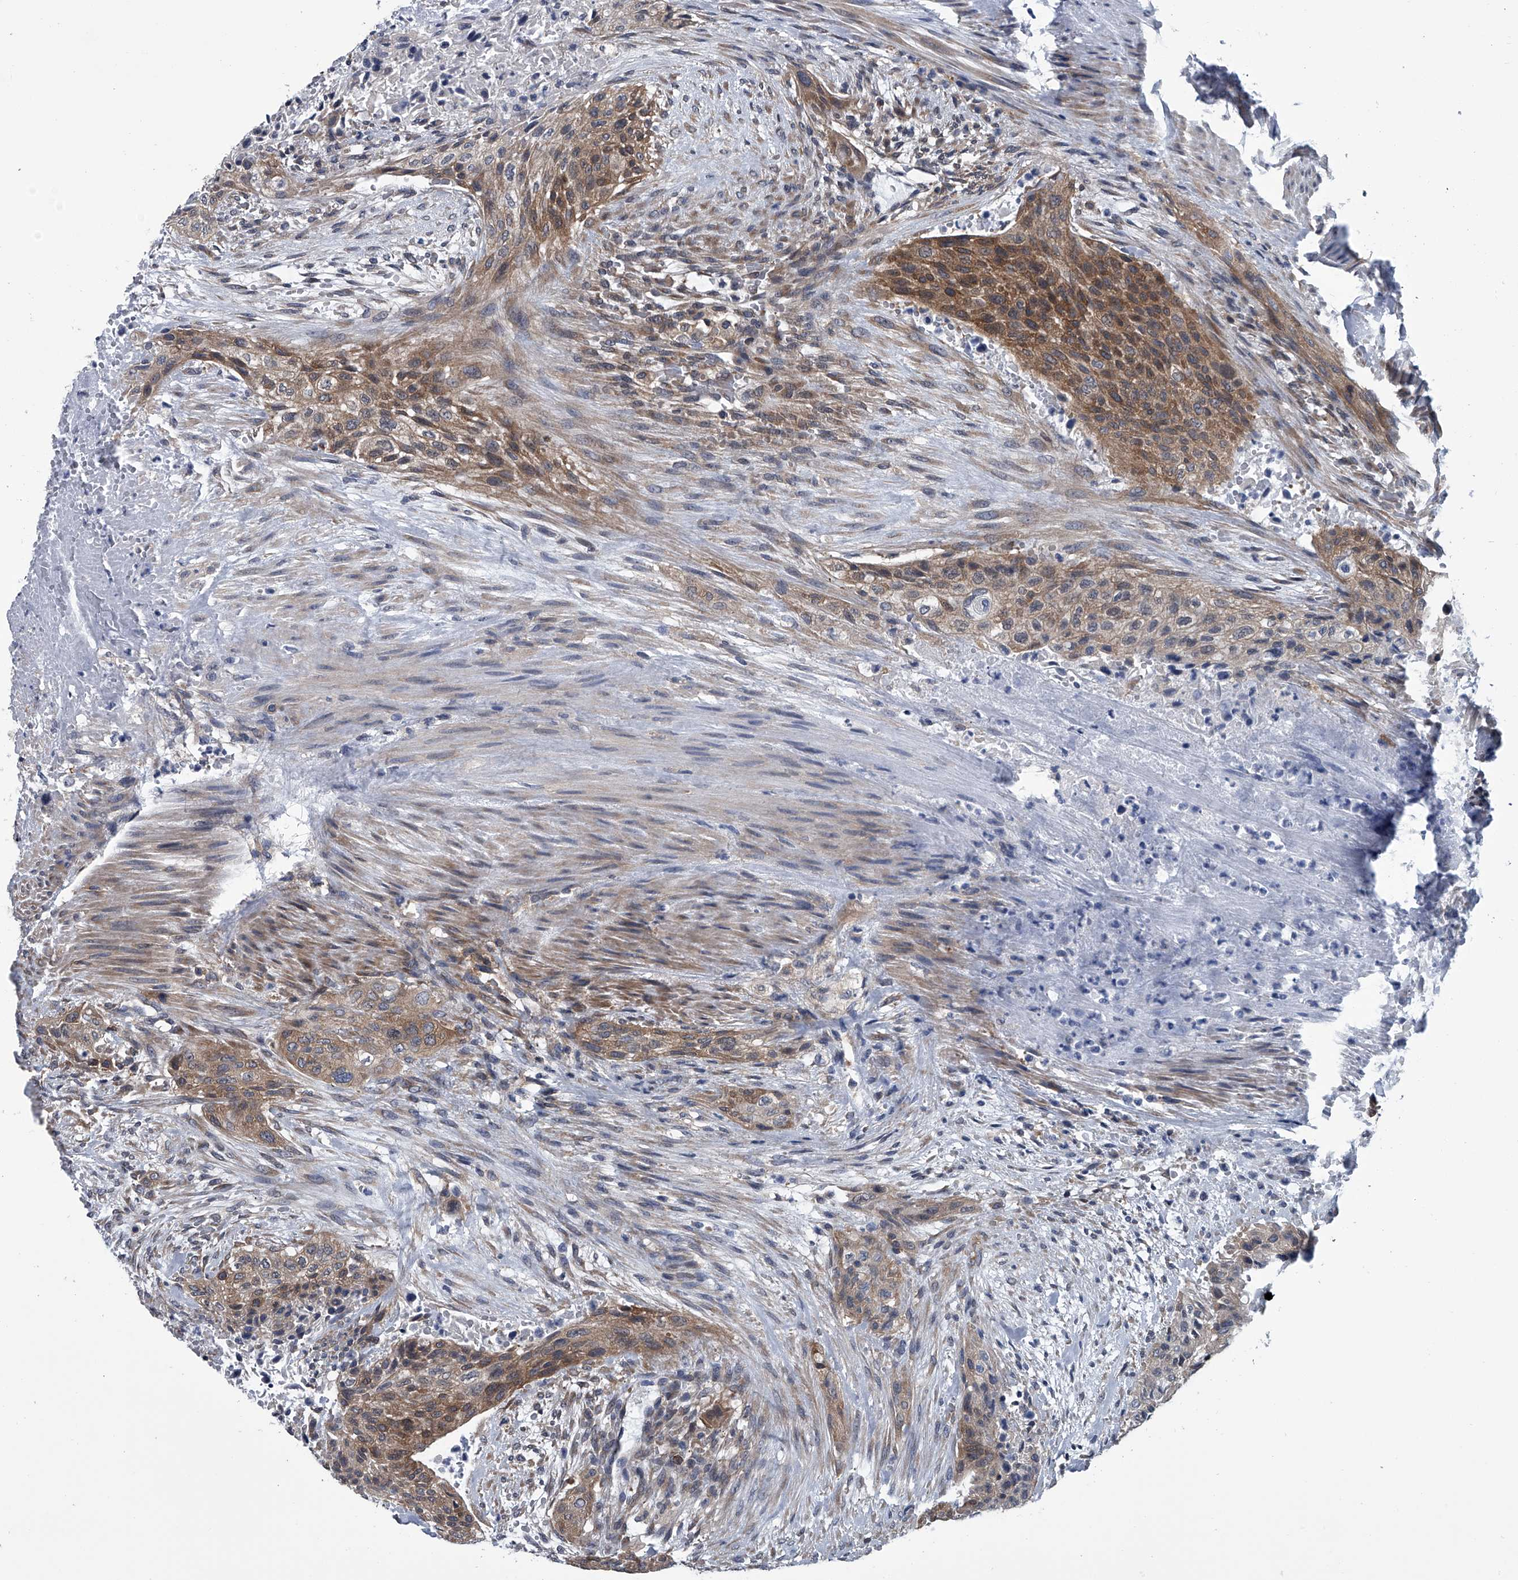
{"staining": {"intensity": "moderate", "quantity": ">75%", "location": "cytoplasmic/membranous"}, "tissue": "urothelial cancer", "cell_type": "Tumor cells", "image_type": "cancer", "snomed": [{"axis": "morphology", "description": "Urothelial carcinoma, High grade"}, {"axis": "topography", "description": "Urinary bladder"}], "caption": "Immunohistochemical staining of human urothelial carcinoma (high-grade) demonstrates moderate cytoplasmic/membranous protein staining in about >75% of tumor cells.", "gene": "PPP2R5D", "patient": {"sex": "male", "age": 35}}